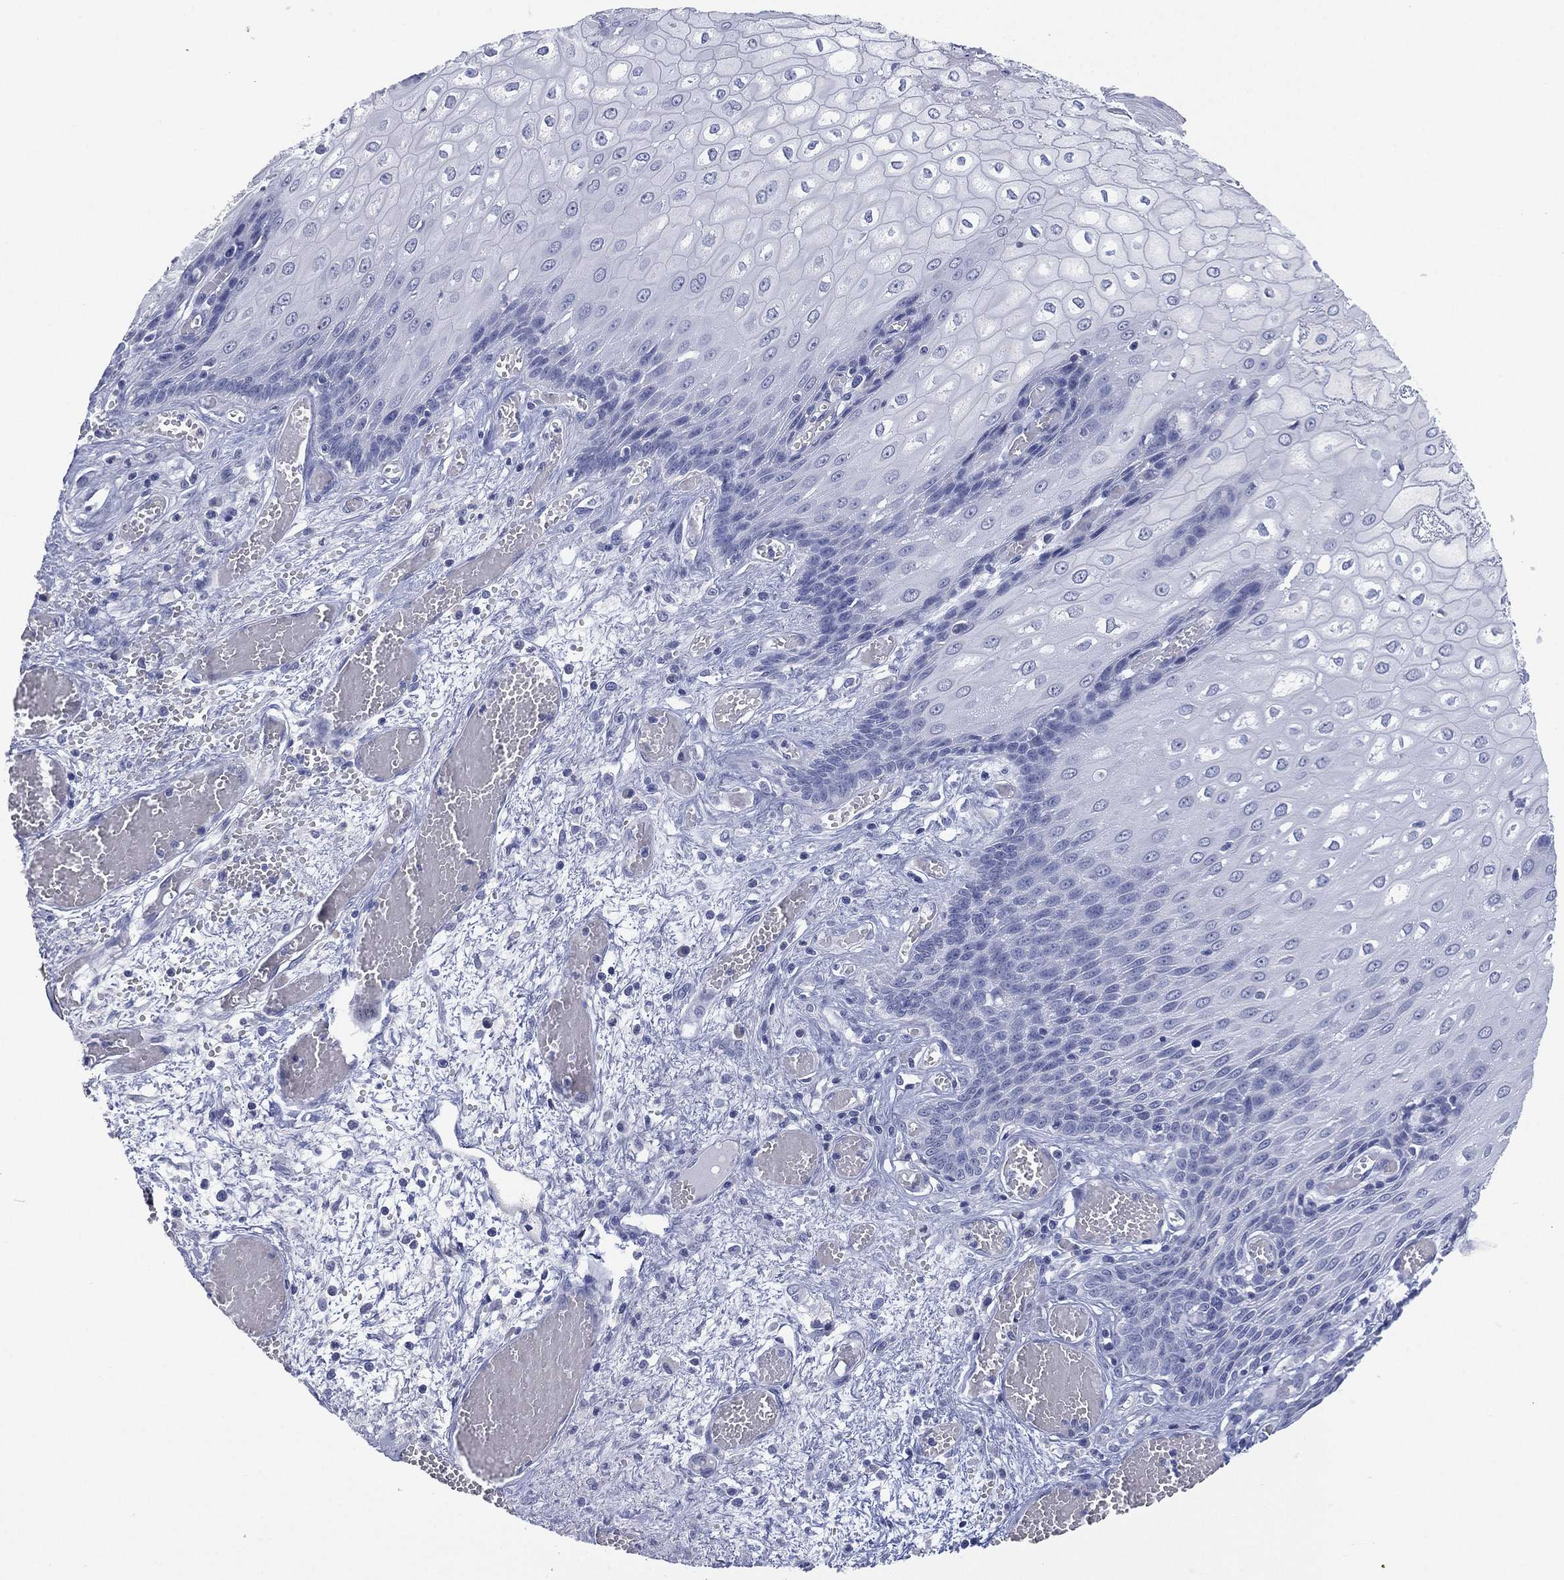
{"staining": {"intensity": "negative", "quantity": "none", "location": "none"}, "tissue": "esophagus", "cell_type": "Squamous epithelial cells", "image_type": "normal", "snomed": [{"axis": "morphology", "description": "Normal tissue, NOS"}, {"axis": "topography", "description": "Esophagus"}], "caption": "High power microscopy micrograph of an IHC histopathology image of normal esophagus, revealing no significant staining in squamous epithelial cells.", "gene": "KRT35", "patient": {"sex": "male", "age": 58}}